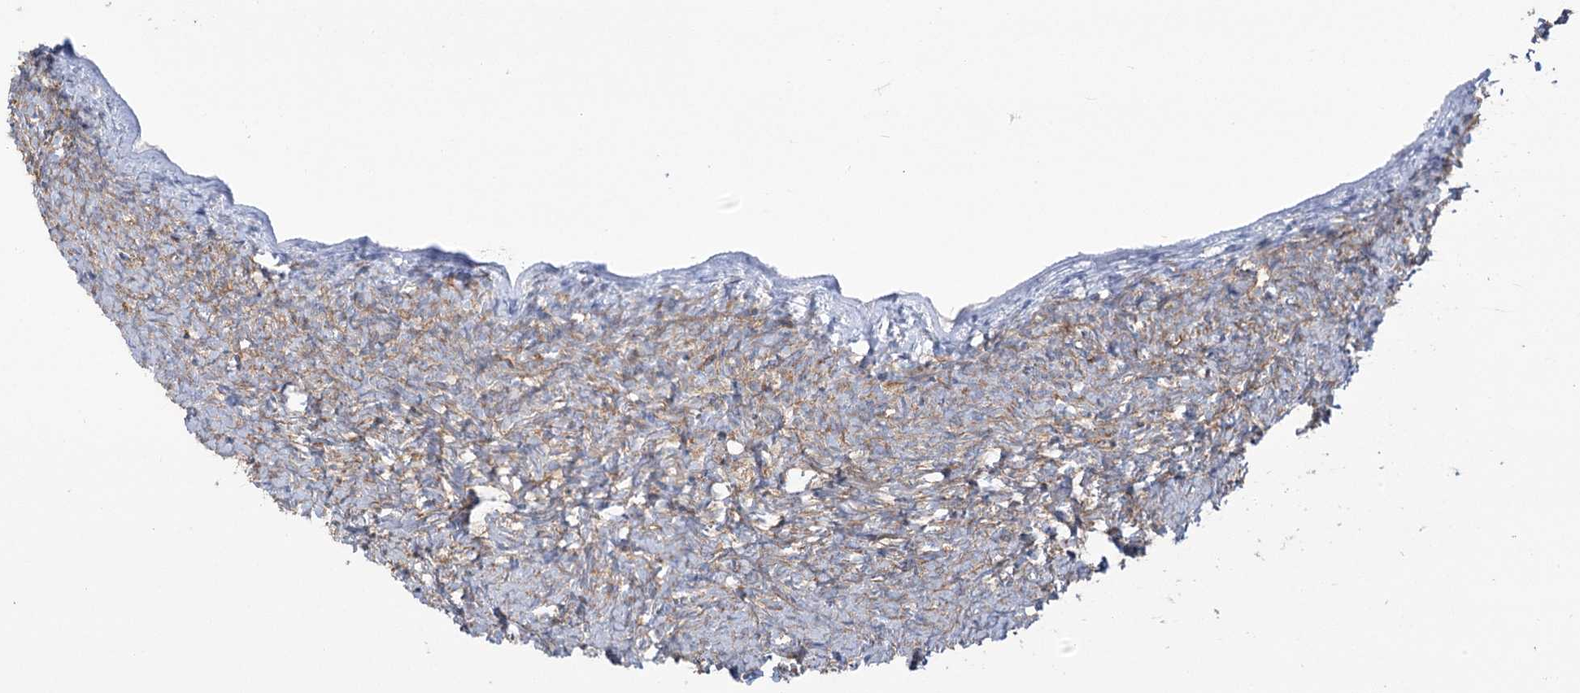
{"staining": {"intensity": "weak", "quantity": "25%-75%", "location": "cytoplasmic/membranous"}, "tissue": "ovary", "cell_type": "Ovarian stroma cells", "image_type": "normal", "snomed": [{"axis": "morphology", "description": "Normal tissue, NOS"}, {"axis": "topography", "description": "Ovary"}], "caption": "Immunohistochemical staining of benign human ovary exhibits low levels of weak cytoplasmic/membranous positivity in about 25%-75% of ovarian stroma cells. The staining was performed using DAB to visualize the protein expression in brown, while the nuclei were stained in blue with hematoxylin (Magnification: 20x).", "gene": "PLEKHA5", "patient": {"sex": "female", "age": 27}}